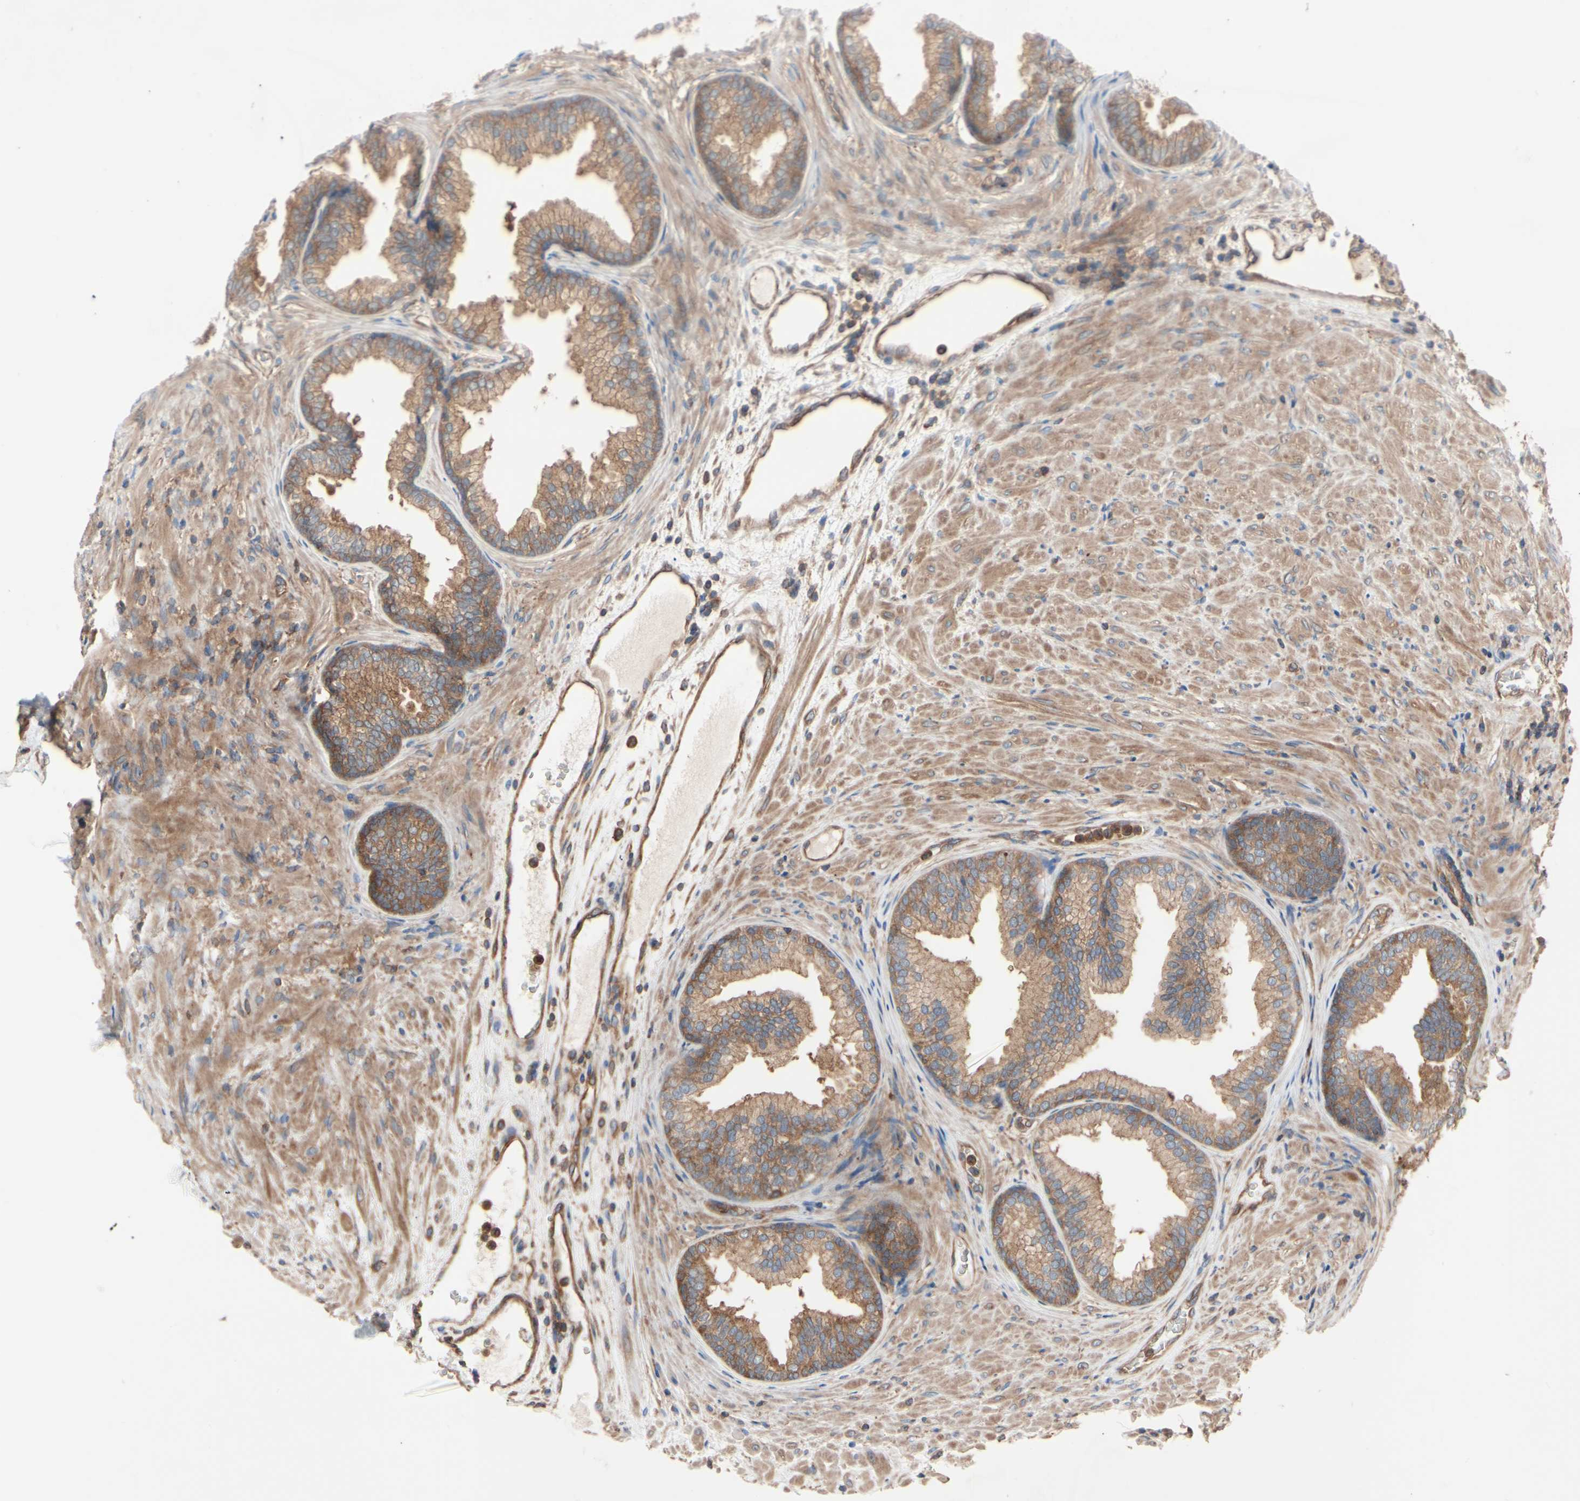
{"staining": {"intensity": "moderate", "quantity": ">75%", "location": "cytoplasmic/membranous"}, "tissue": "prostate", "cell_type": "Glandular cells", "image_type": "normal", "snomed": [{"axis": "morphology", "description": "Normal tissue, NOS"}, {"axis": "topography", "description": "Prostate"}], "caption": "The immunohistochemical stain highlights moderate cytoplasmic/membranous staining in glandular cells of benign prostate. (Brightfield microscopy of DAB IHC at high magnification).", "gene": "ROCK1", "patient": {"sex": "male", "age": 76}}